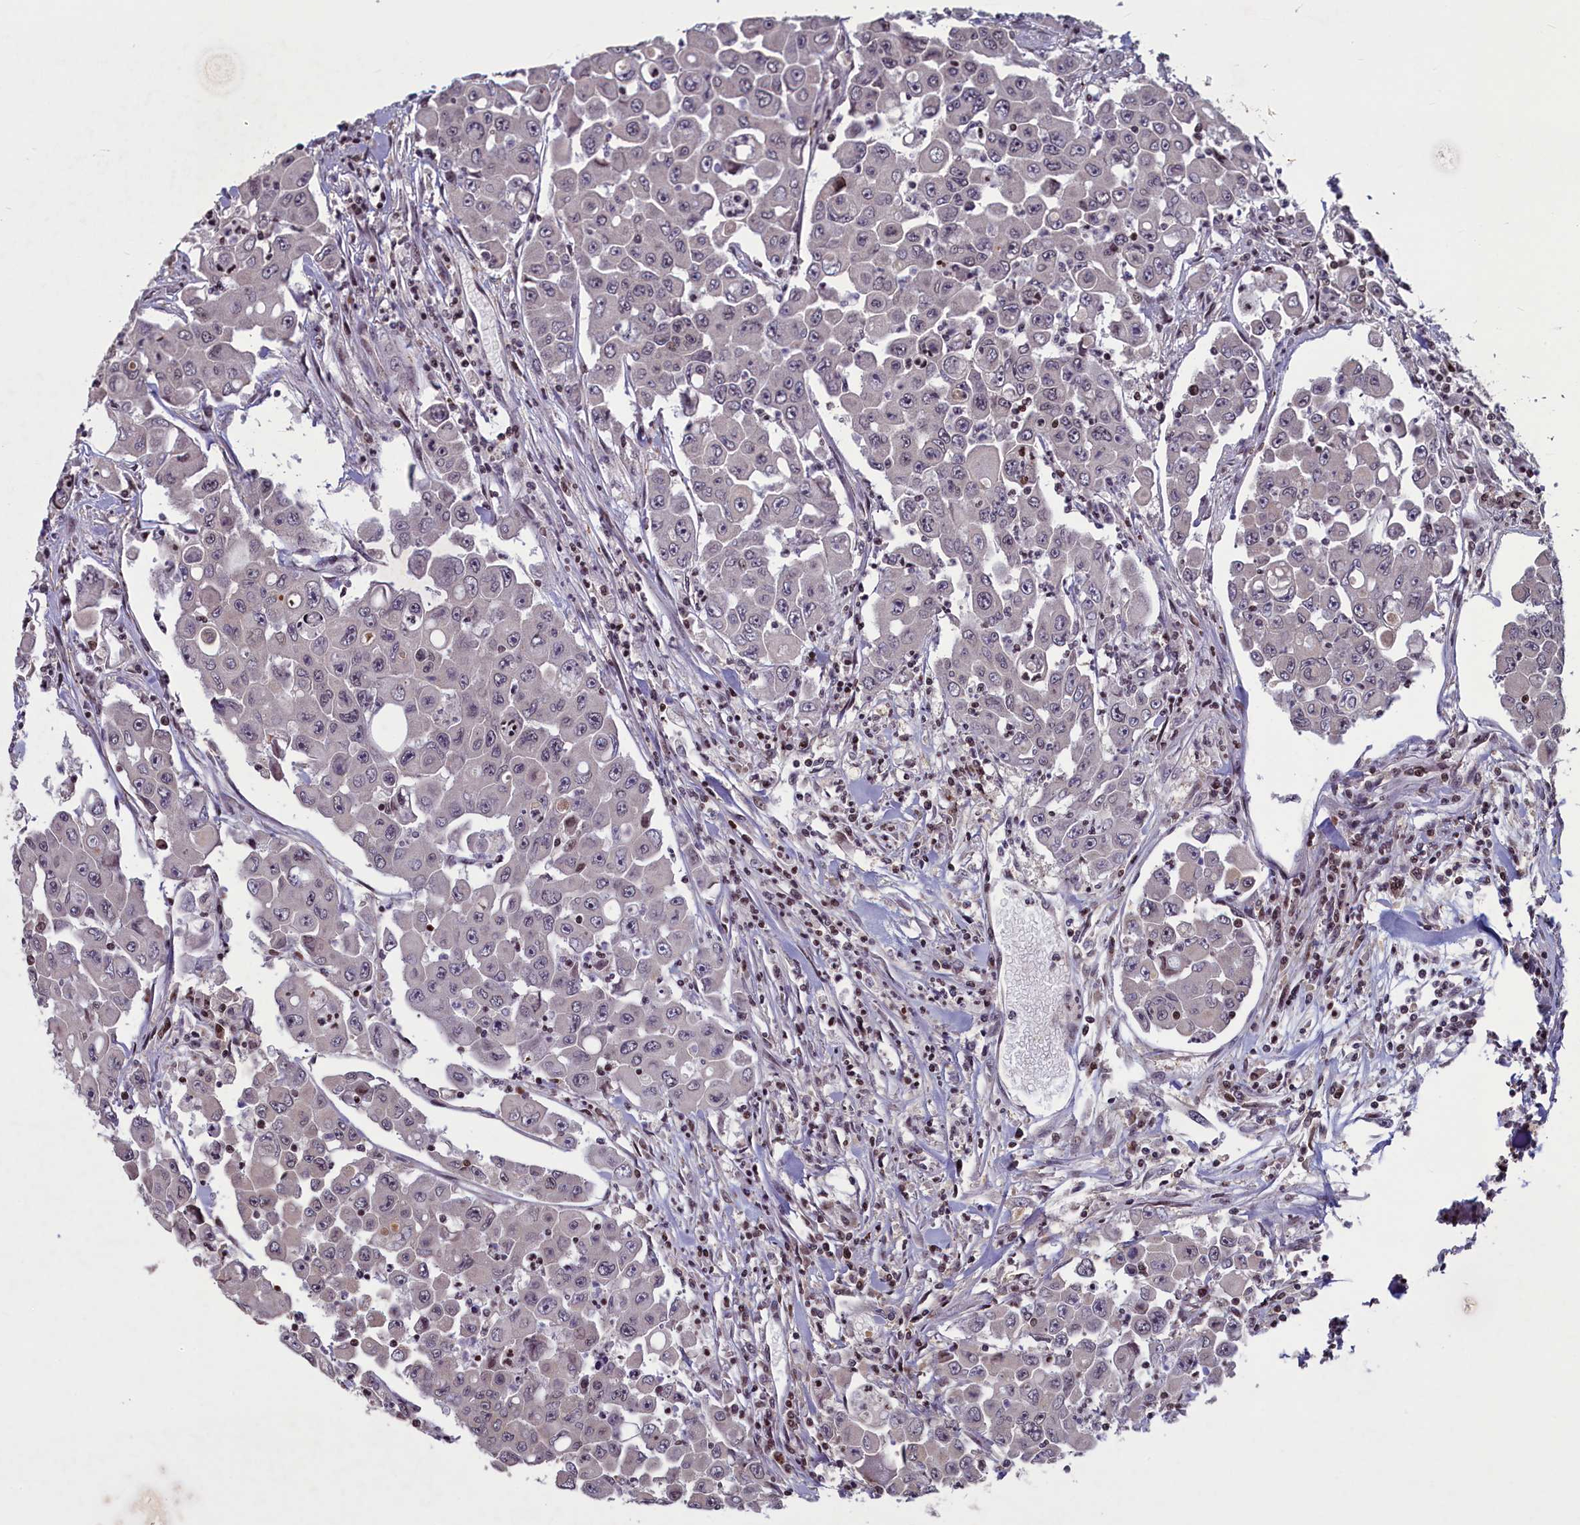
{"staining": {"intensity": "weak", "quantity": "<25%", "location": "nuclear"}, "tissue": "colorectal cancer", "cell_type": "Tumor cells", "image_type": "cancer", "snomed": [{"axis": "morphology", "description": "Adenocarcinoma, NOS"}, {"axis": "topography", "description": "Colon"}], "caption": "Immunohistochemistry (IHC) micrograph of neoplastic tissue: colorectal adenocarcinoma stained with DAB displays no significant protein positivity in tumor cells.", "gene": "NUBP1", "patient": {"sex": "male", "age": 51}}